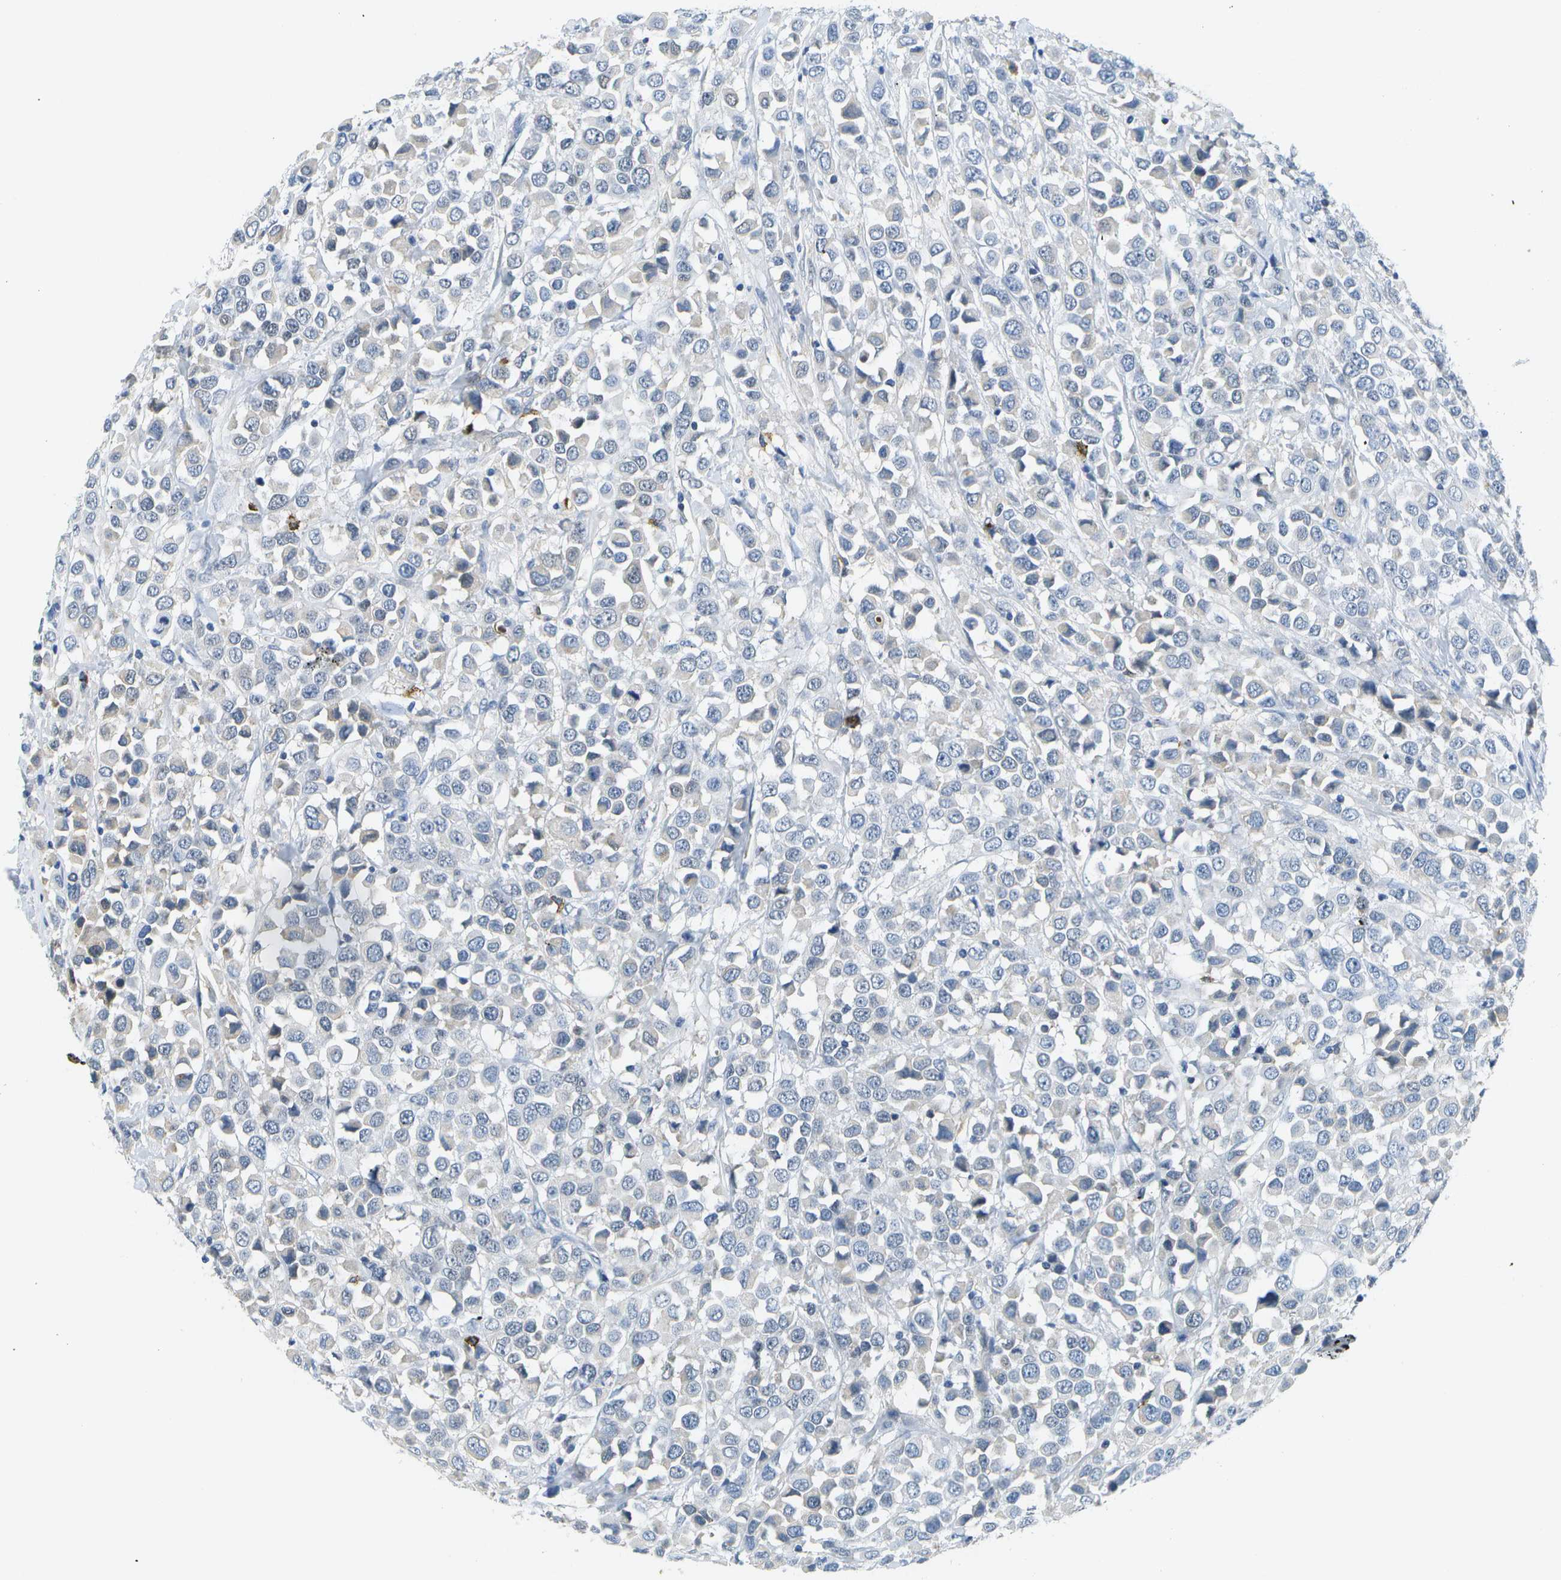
{"staining": {"intensity": "weak", "quantity": "<25%", "location": "cytoplasmic/membranous,nuclear"}, "tissue": "breast cancer", "cell_type": "Tumor cells", "image_type": "cancer", "snomed": [{"axis": "morphology", "description": "Duct carcinoma"}, {"axis": "topography", "description": "Breast"}], "caption": "Tumor cells show no significant positivity in invasive ductal carcinoma (breast).", "gene": "SERPINA1", "patient": {"sex": "female", "age": 61}}